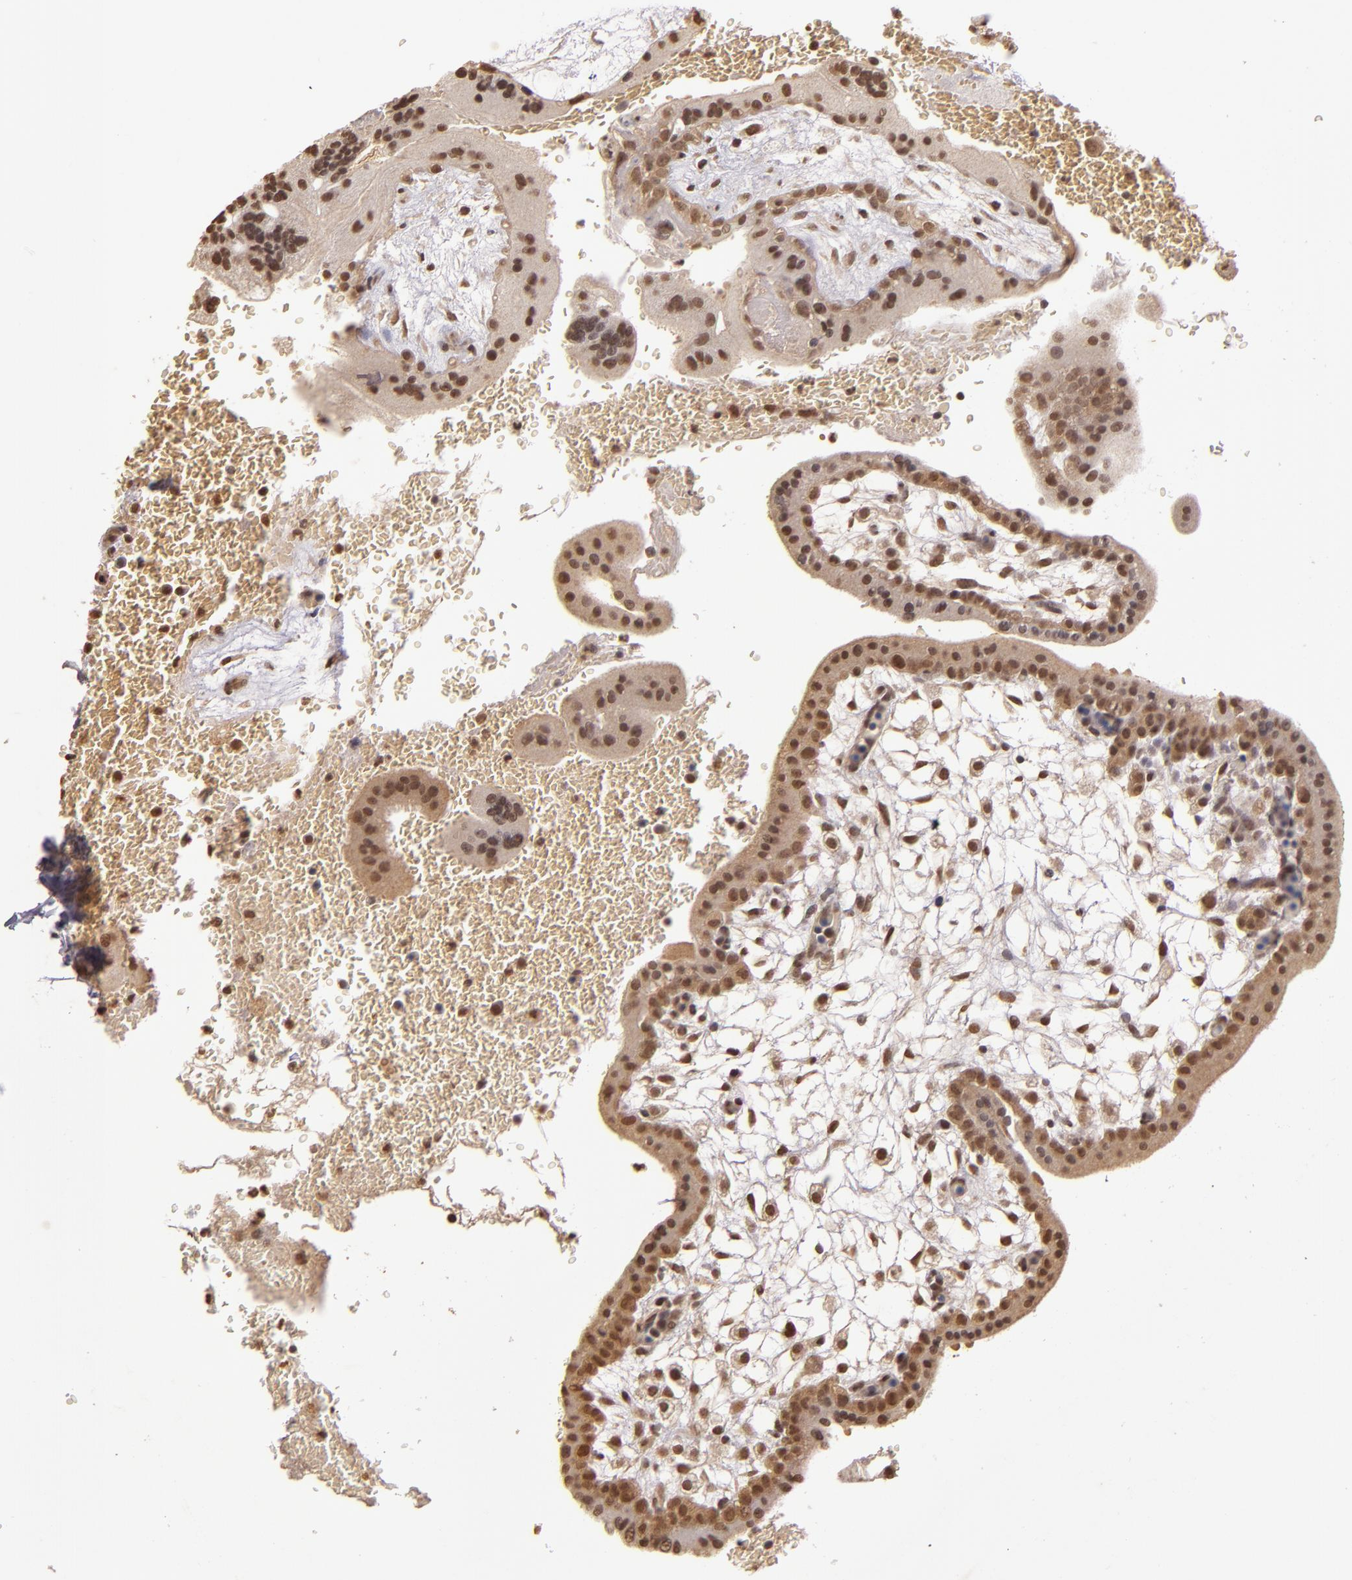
{"staining": {"intensity": "moderate", "quantity": ">75%", "location": "cytoplasmic/membranous,nuclear"}, "tissue": "placenta", "cell_type": "Trophoblastic cells", "image_type": "normal", "snomed": [{"axis": "morphology", "description": "Normal tissue, NOS"}, {"axis": "topography", "description": "Placenta"}], "caption": "Immunohistochemistry (IHC) image of unremarkable placenta stained for a protein (brown), which exhibits medium levels of moderate cytoplasmic/membranous,nuclear staining in about >75% of trophoblastic cells.", "gene": "CUL1", "patient": {"sex": "female", "age": 35}}